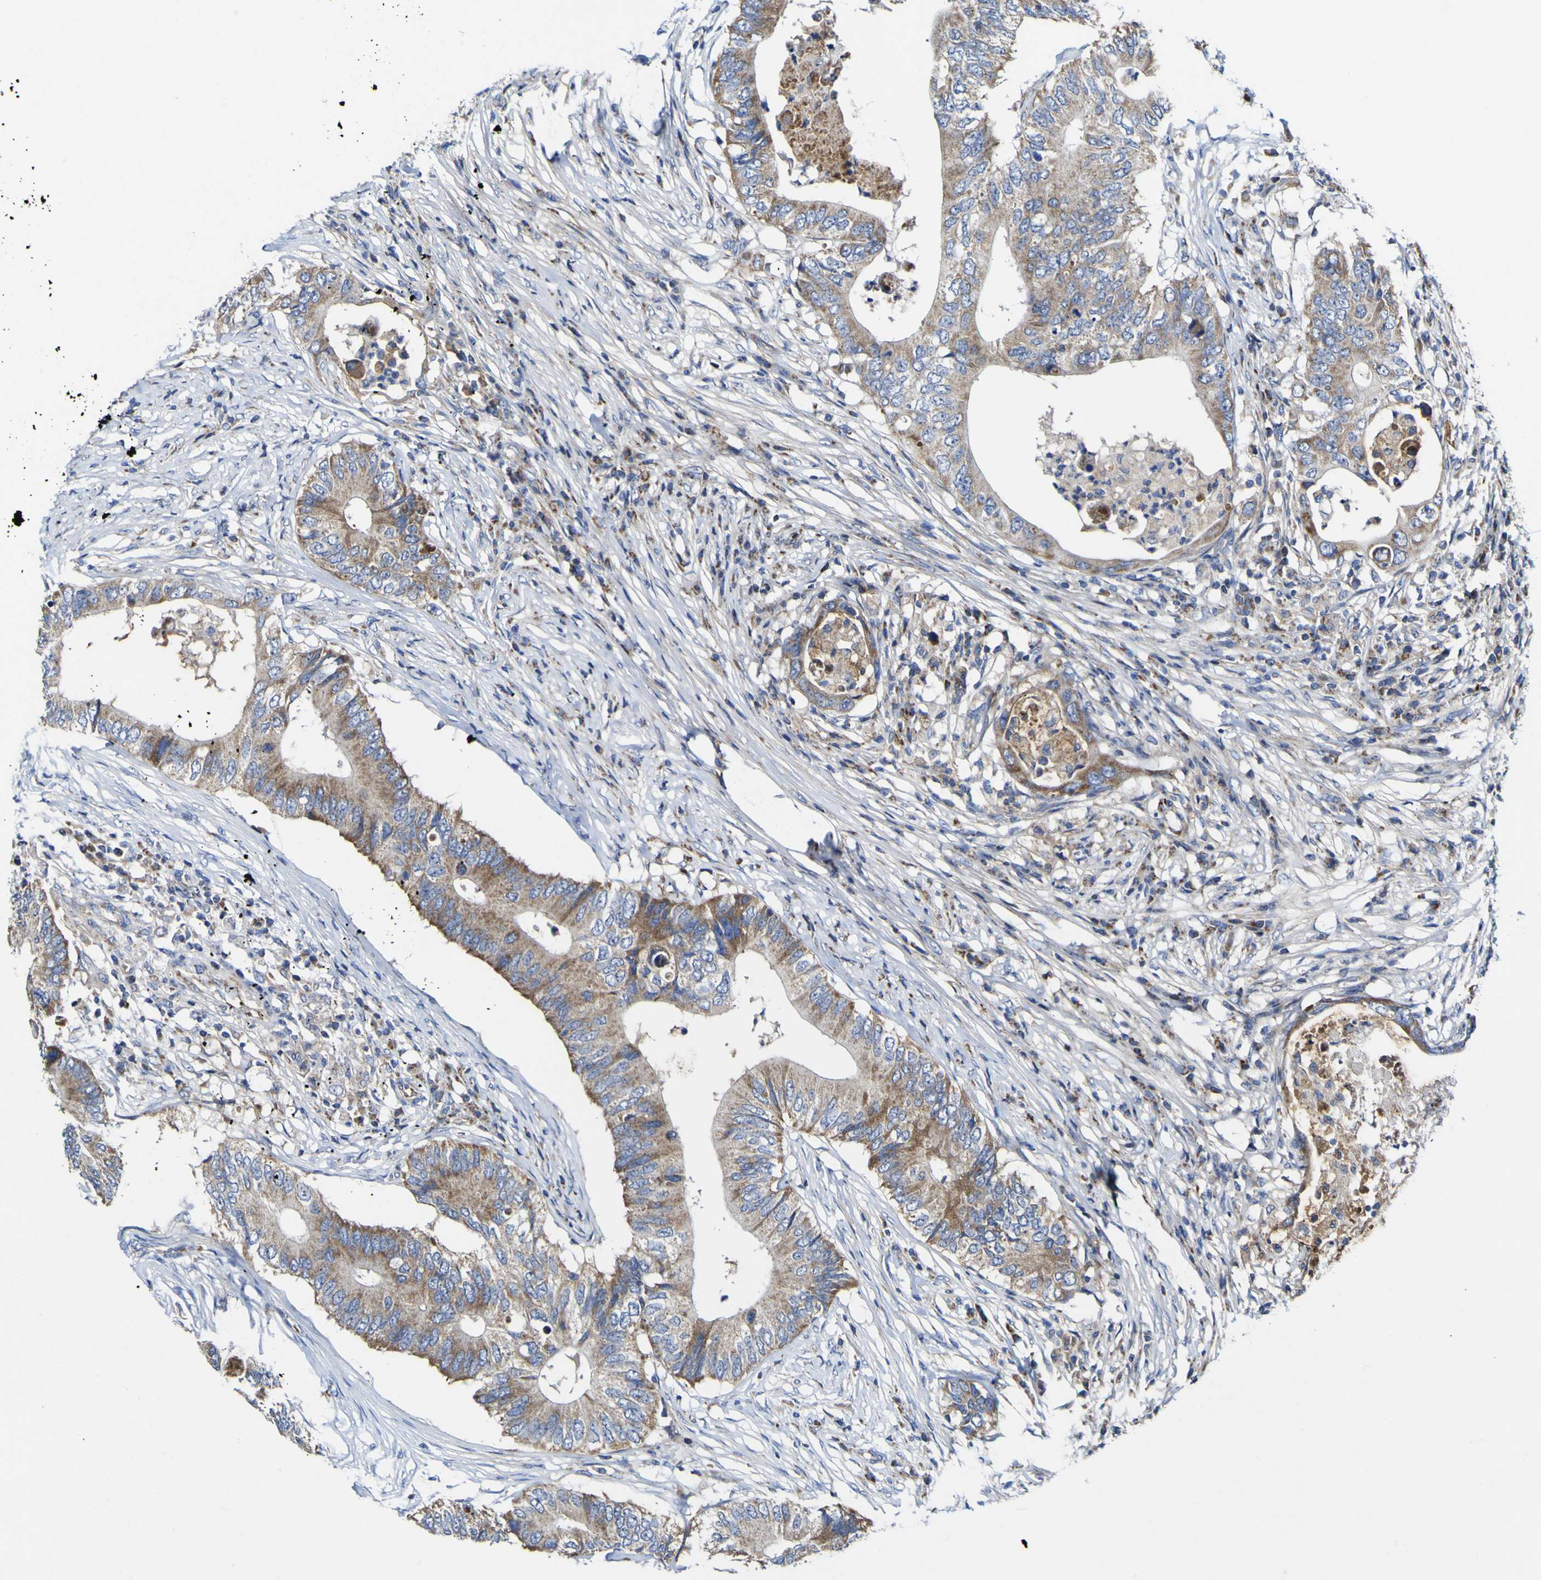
{"staining": {"intensity": "moderate", "quantity": ">75%", "location": "cytoplasmic/membranous"}, "tissue": "colorectal cancer", "cell_type": "Tumor cells", "image_type": "cancer", "snomed": [{"axis": "morphology", "description": "Adenocarcinoma, NOS"}, {"axis": "topography", "description": "Colon"}], "caption": "Moderate cytoplasmic/membranous protein positivity is appreciated in about >75% of tumor cells in colorectal cancer.", "gene": "CCDC90B", "patient": {"sex": "male", "age": 71}}